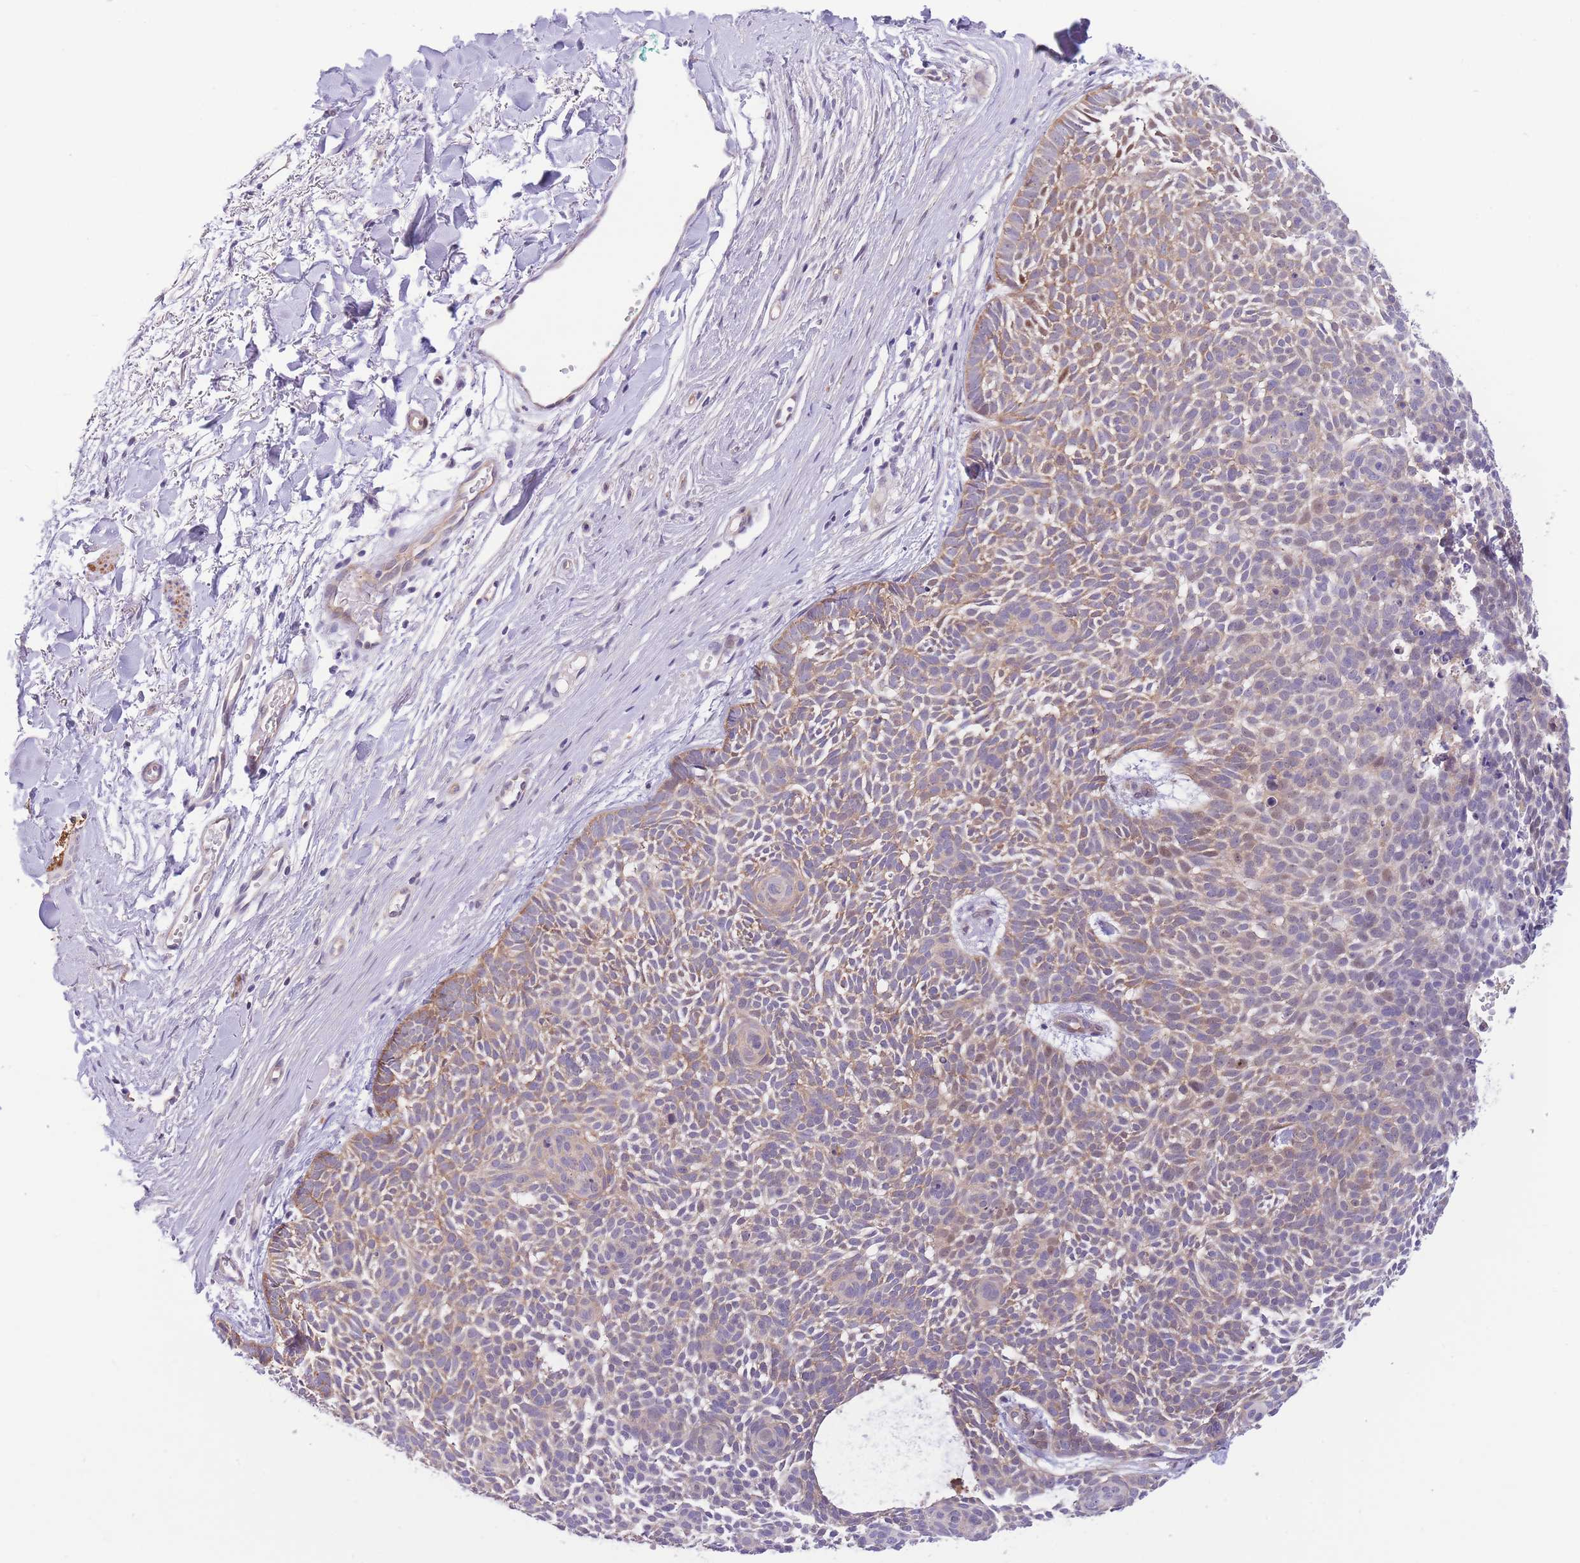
{"staining": {"intensity": "weak", "quantity": "25%-75%", "location": "cytoplasmic/membranous"}, "tissue": "skin cancer", "cell_type": "Tumor cells", "image_type": "cancer", "snomed": [{"axis": "morphology", "description": "Basal cell carcinoma"}, {"axis": "topography", "description": "Skin"}], "caption": "The photomicrograph exhibits a brown stain indicating the presence of a protein in the cytoplasmic/membranous of tumor cells in skin cancer.", "gene": "C9orf152", "patient": {"sex": "male", "age": 61}}